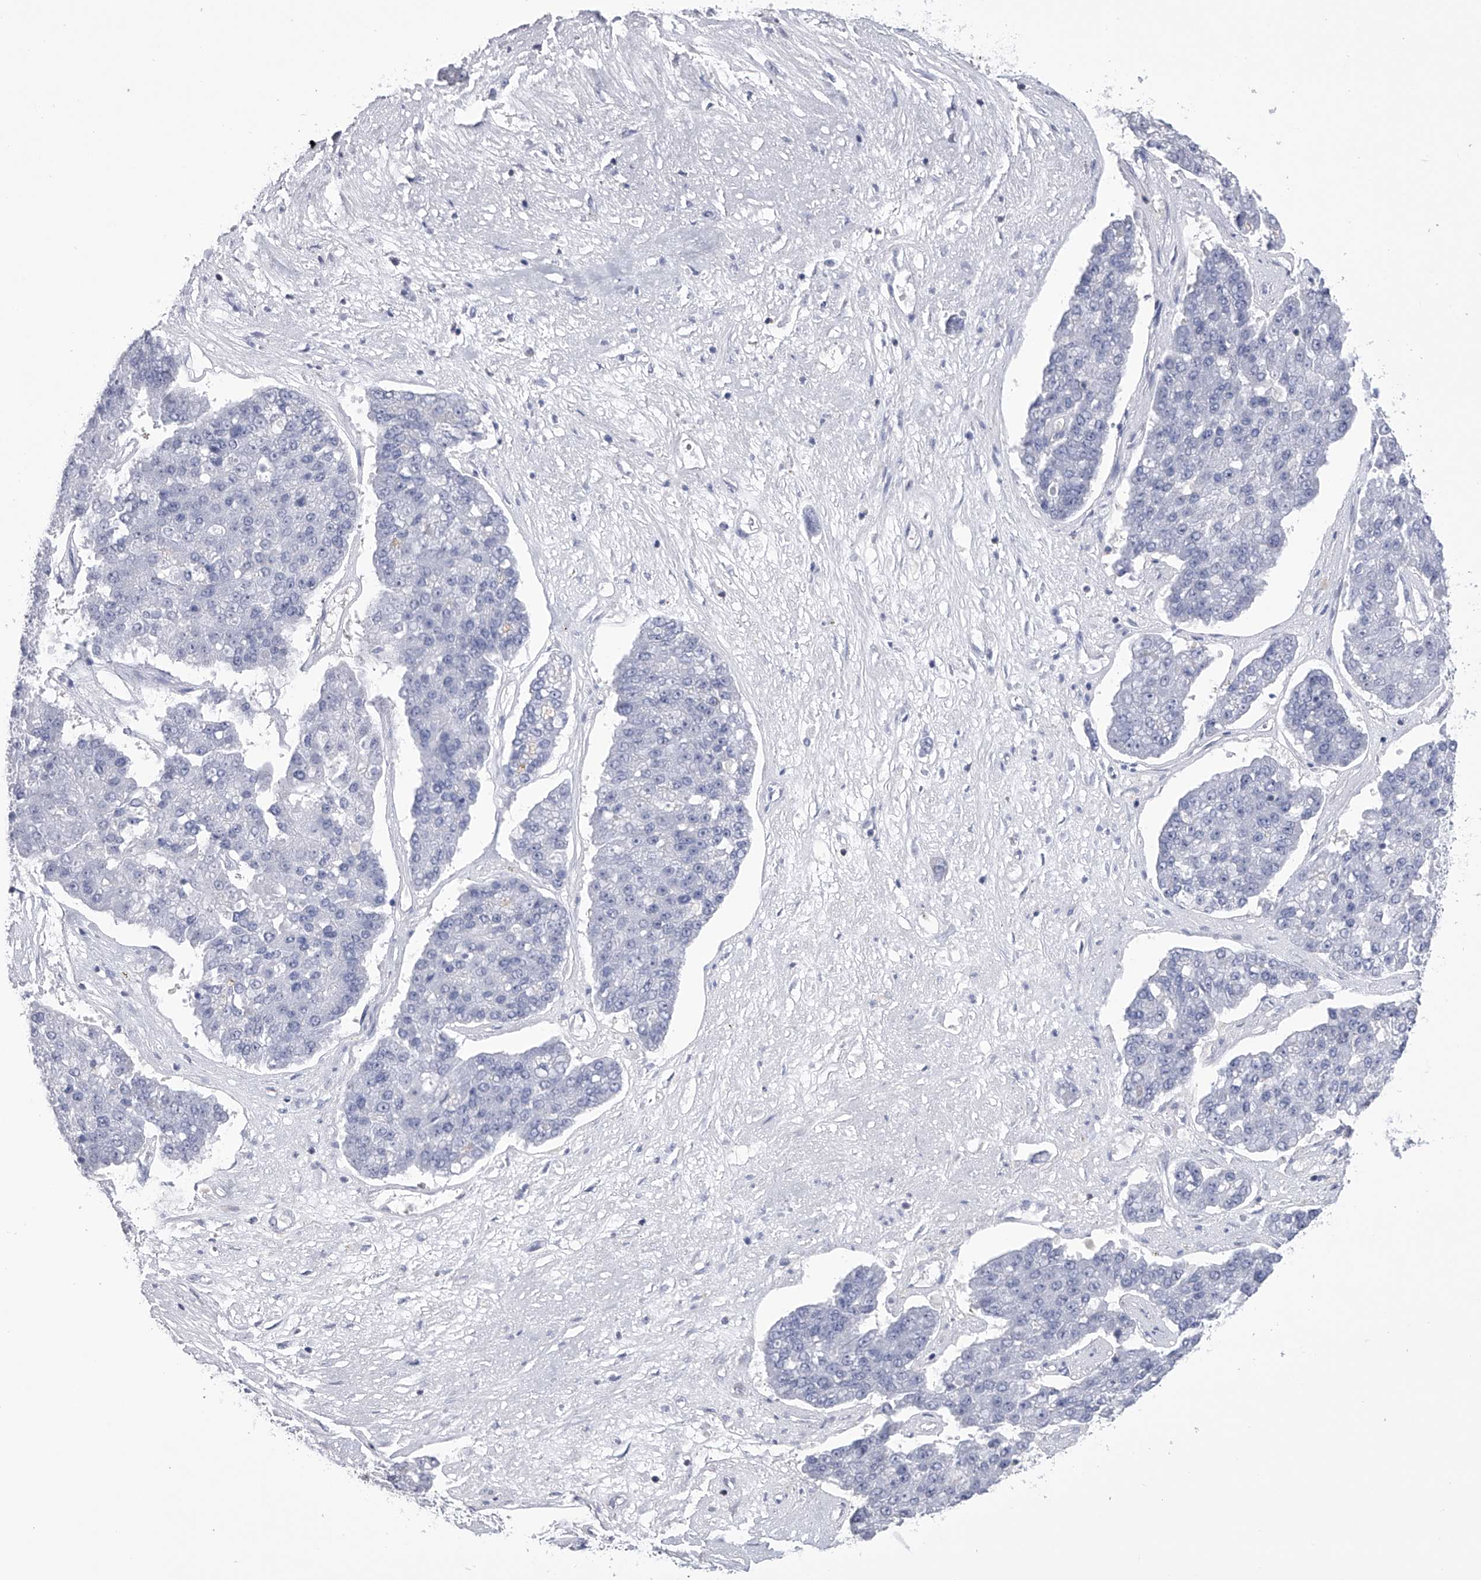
{"staining": {"intensity": "negative", "quantity": "none", "location": "none"}, "tissue": "pancreatic cancer", "cell_type": "Tumor cells", "image_type": "cancer", "snomed": [{"axis": "morphology", "description": "Adenocarcinoma, NOS"}, {"axis": "topography", "description": "Pancreas"}], "caption": "A photomicrograph of adenocarcinoma (pancreatic) stained for a protein demonstrates no brown staining in tumor cells.", "gene": "TASP1", "patient": {"sex": "male", "age": 50}}